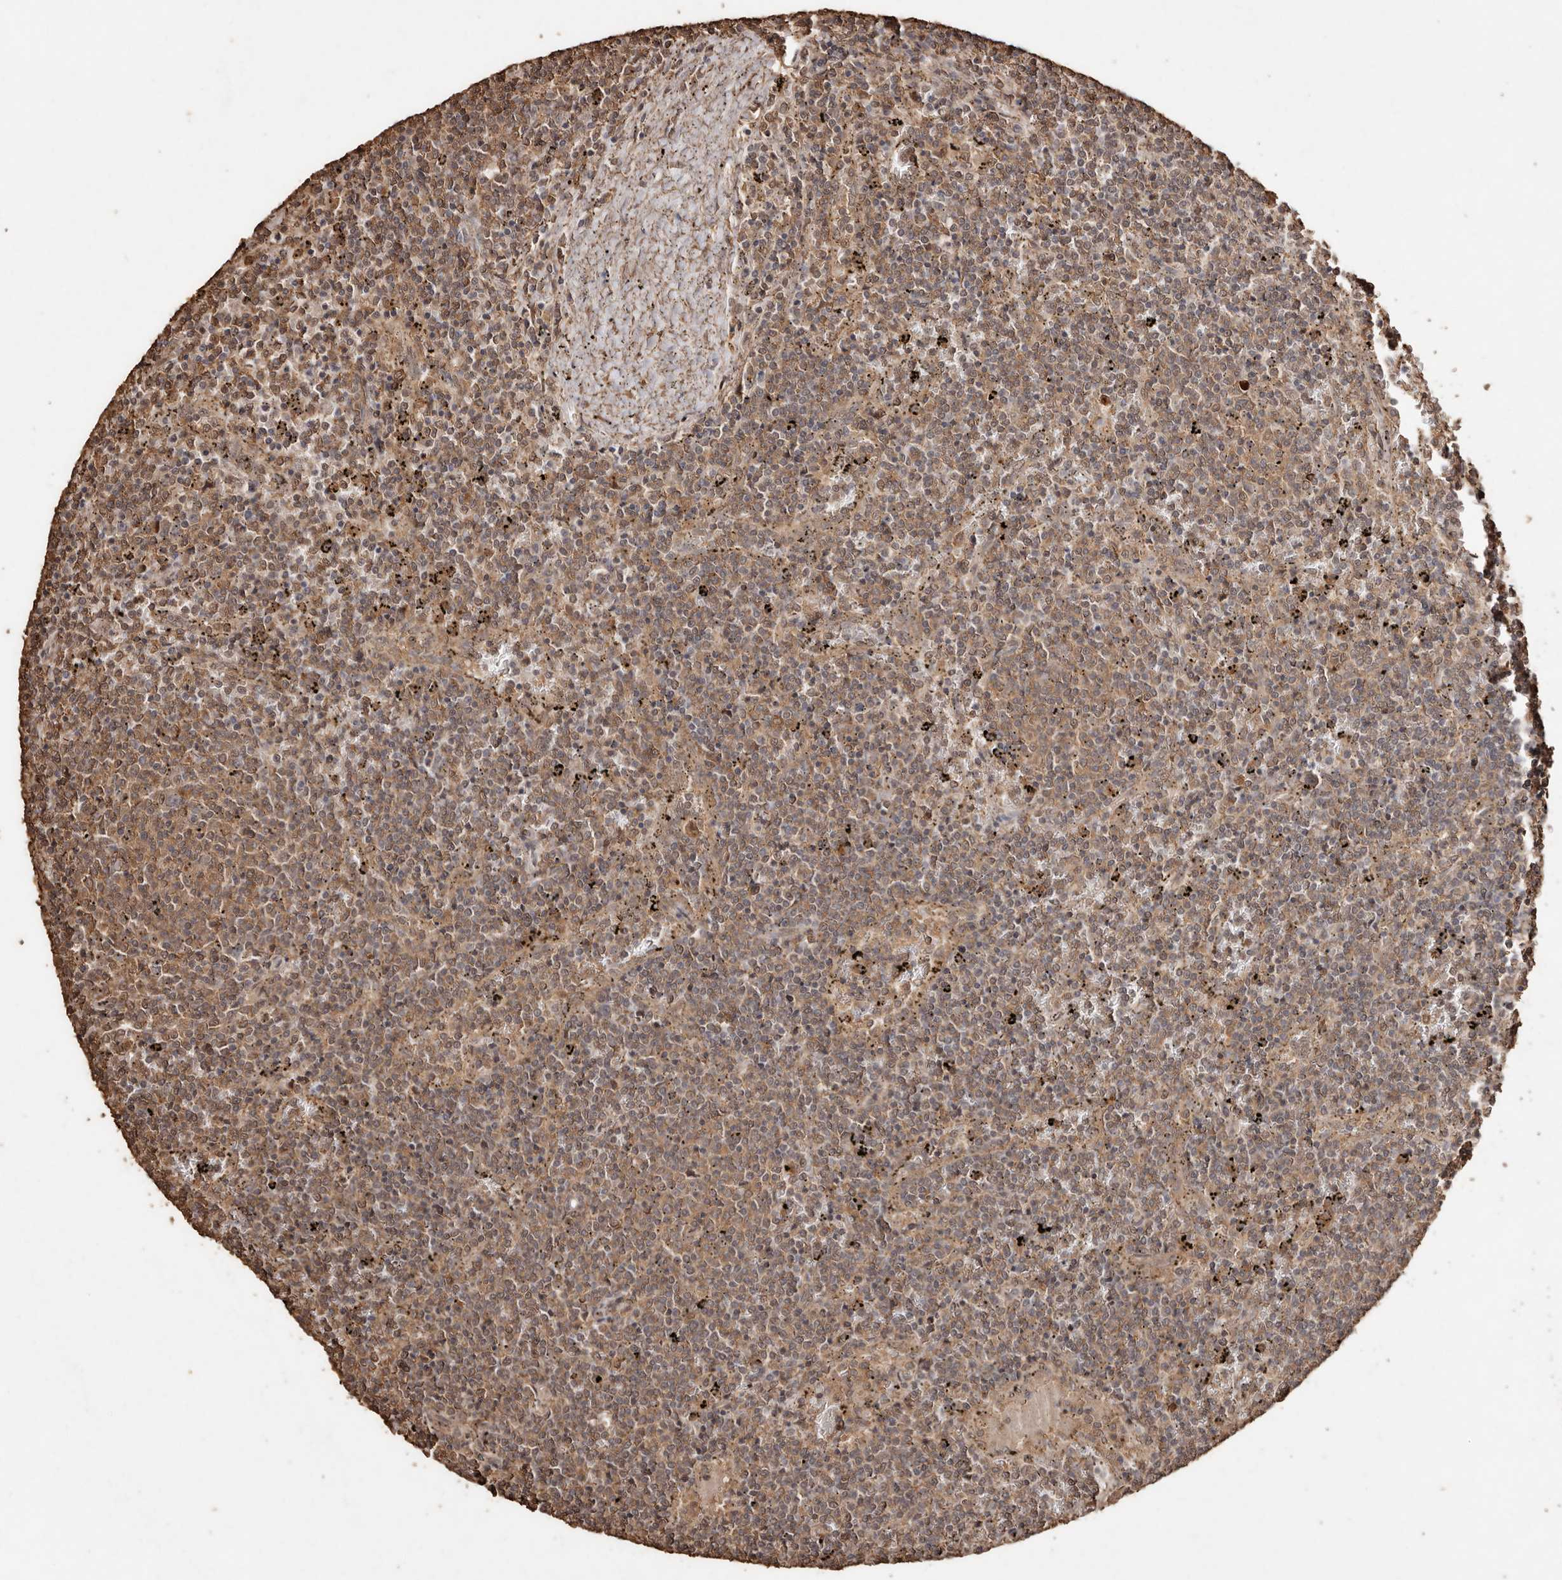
{"staining": {"intensity": "moderate", "quantity": ">75%", "location": "cytoplasmic/membranous"}, "tissue": "lymphoma", "cell_type": "Tumor cells", "image_type": "cancer", "snomed": [{"axis": "morphology", "description": "Malignant lymphoma, non-Hodgkin's type, Low grade"}, {"axis": "topography", "description": "Spleen"}], "caption": "A high-resolution image shows IHC staining of lymphoma, which displays moderate cytoplasmic/membranous staining in about >75% of tumor cells.", "gene": "PKDCC", "patient": {"sex": "female", "age": 50}}